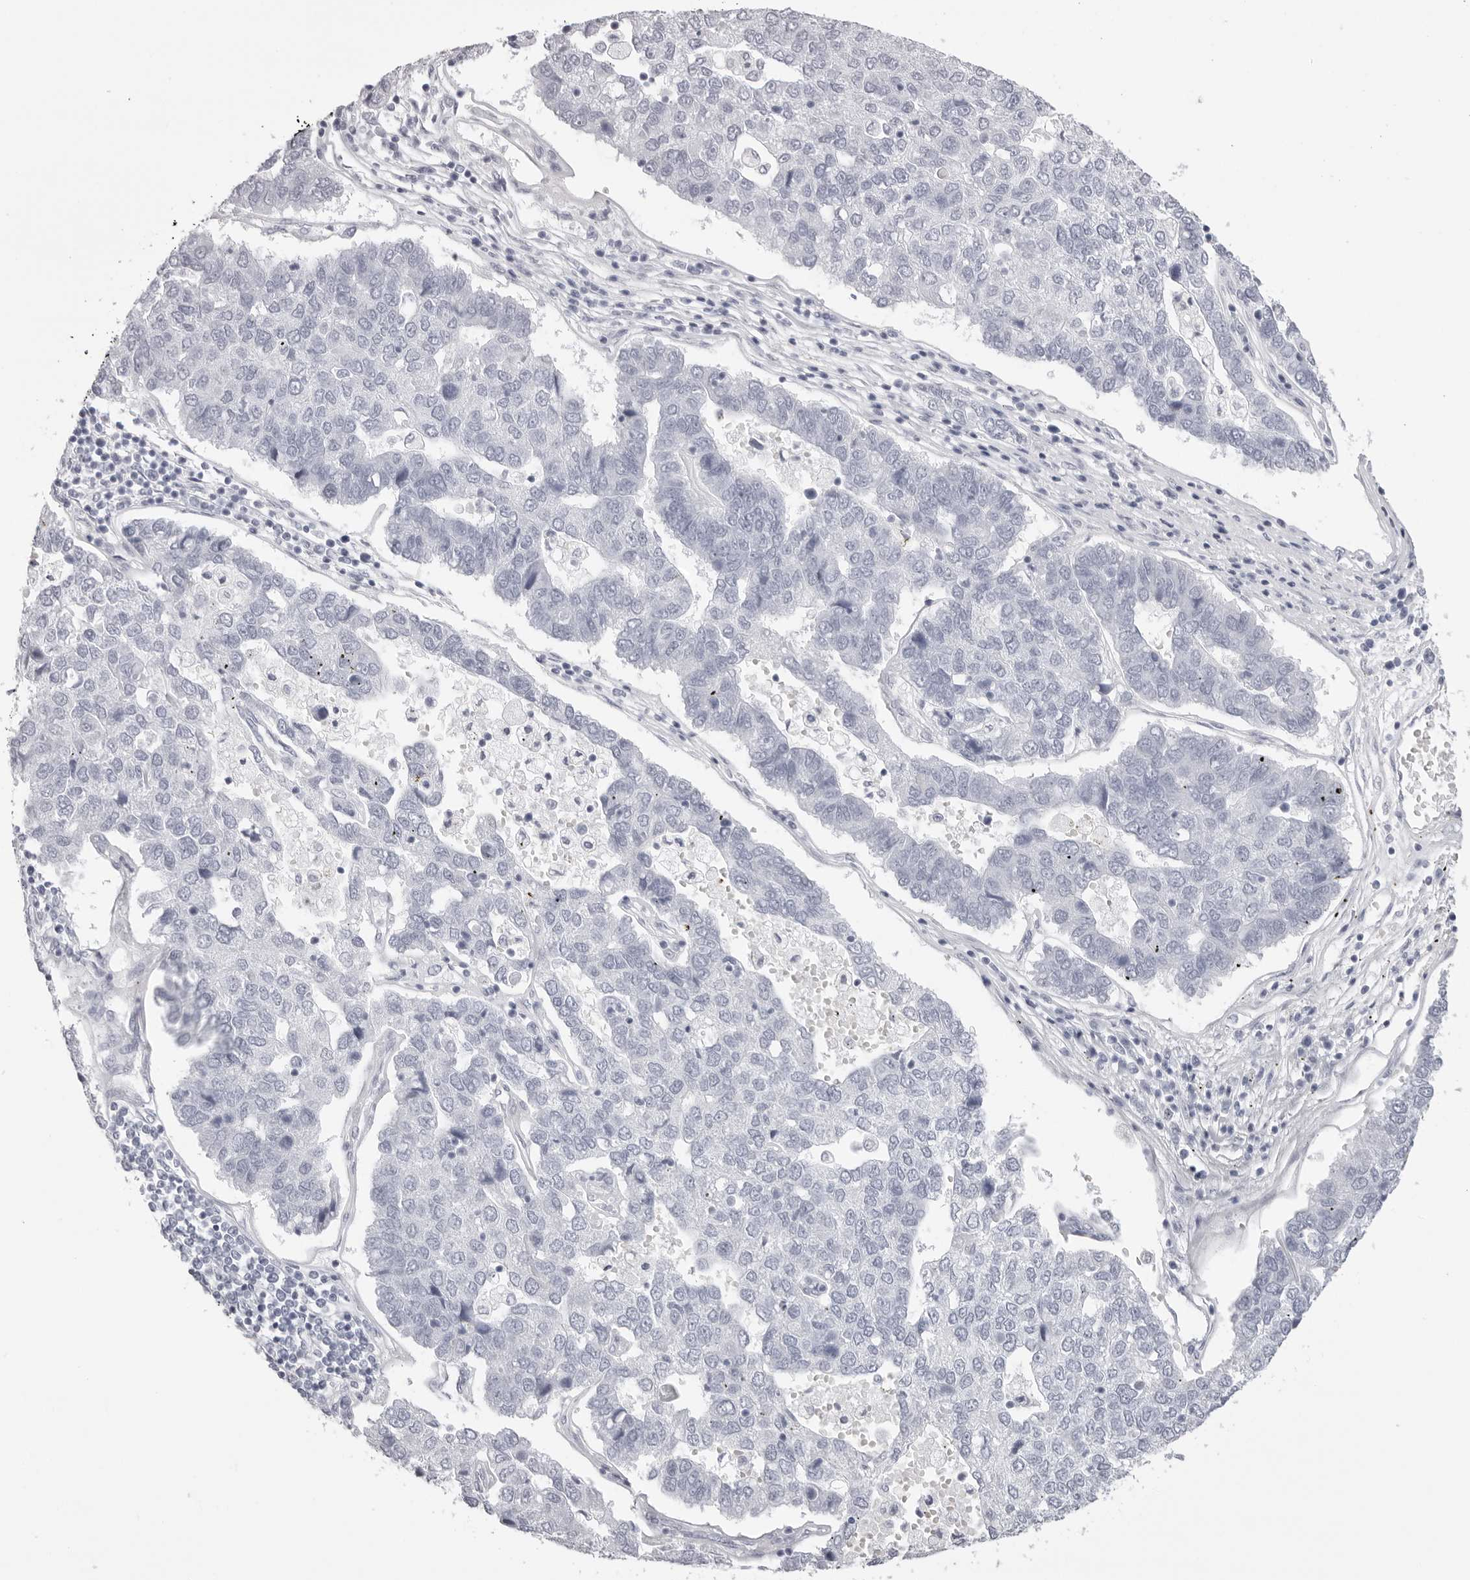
{"staining": {"intensity": "negative", "quantity": "none", "location": "none"}, "tissue": "pancreatic cancer", "cell_type": "Tumor cells", "image_type": "cancer", "snomed": [{"axis": "morphology", "description": "Adenocarcinoma, NOS"}, {"axis": "topography", "description": "Pancreas"}], "caption": "An image of pancreatic cancer stained for a protein demonstrates no brown staining in tumor cells.", "gene": "RHO", "patient": {"sex": "female", "age": 61}}